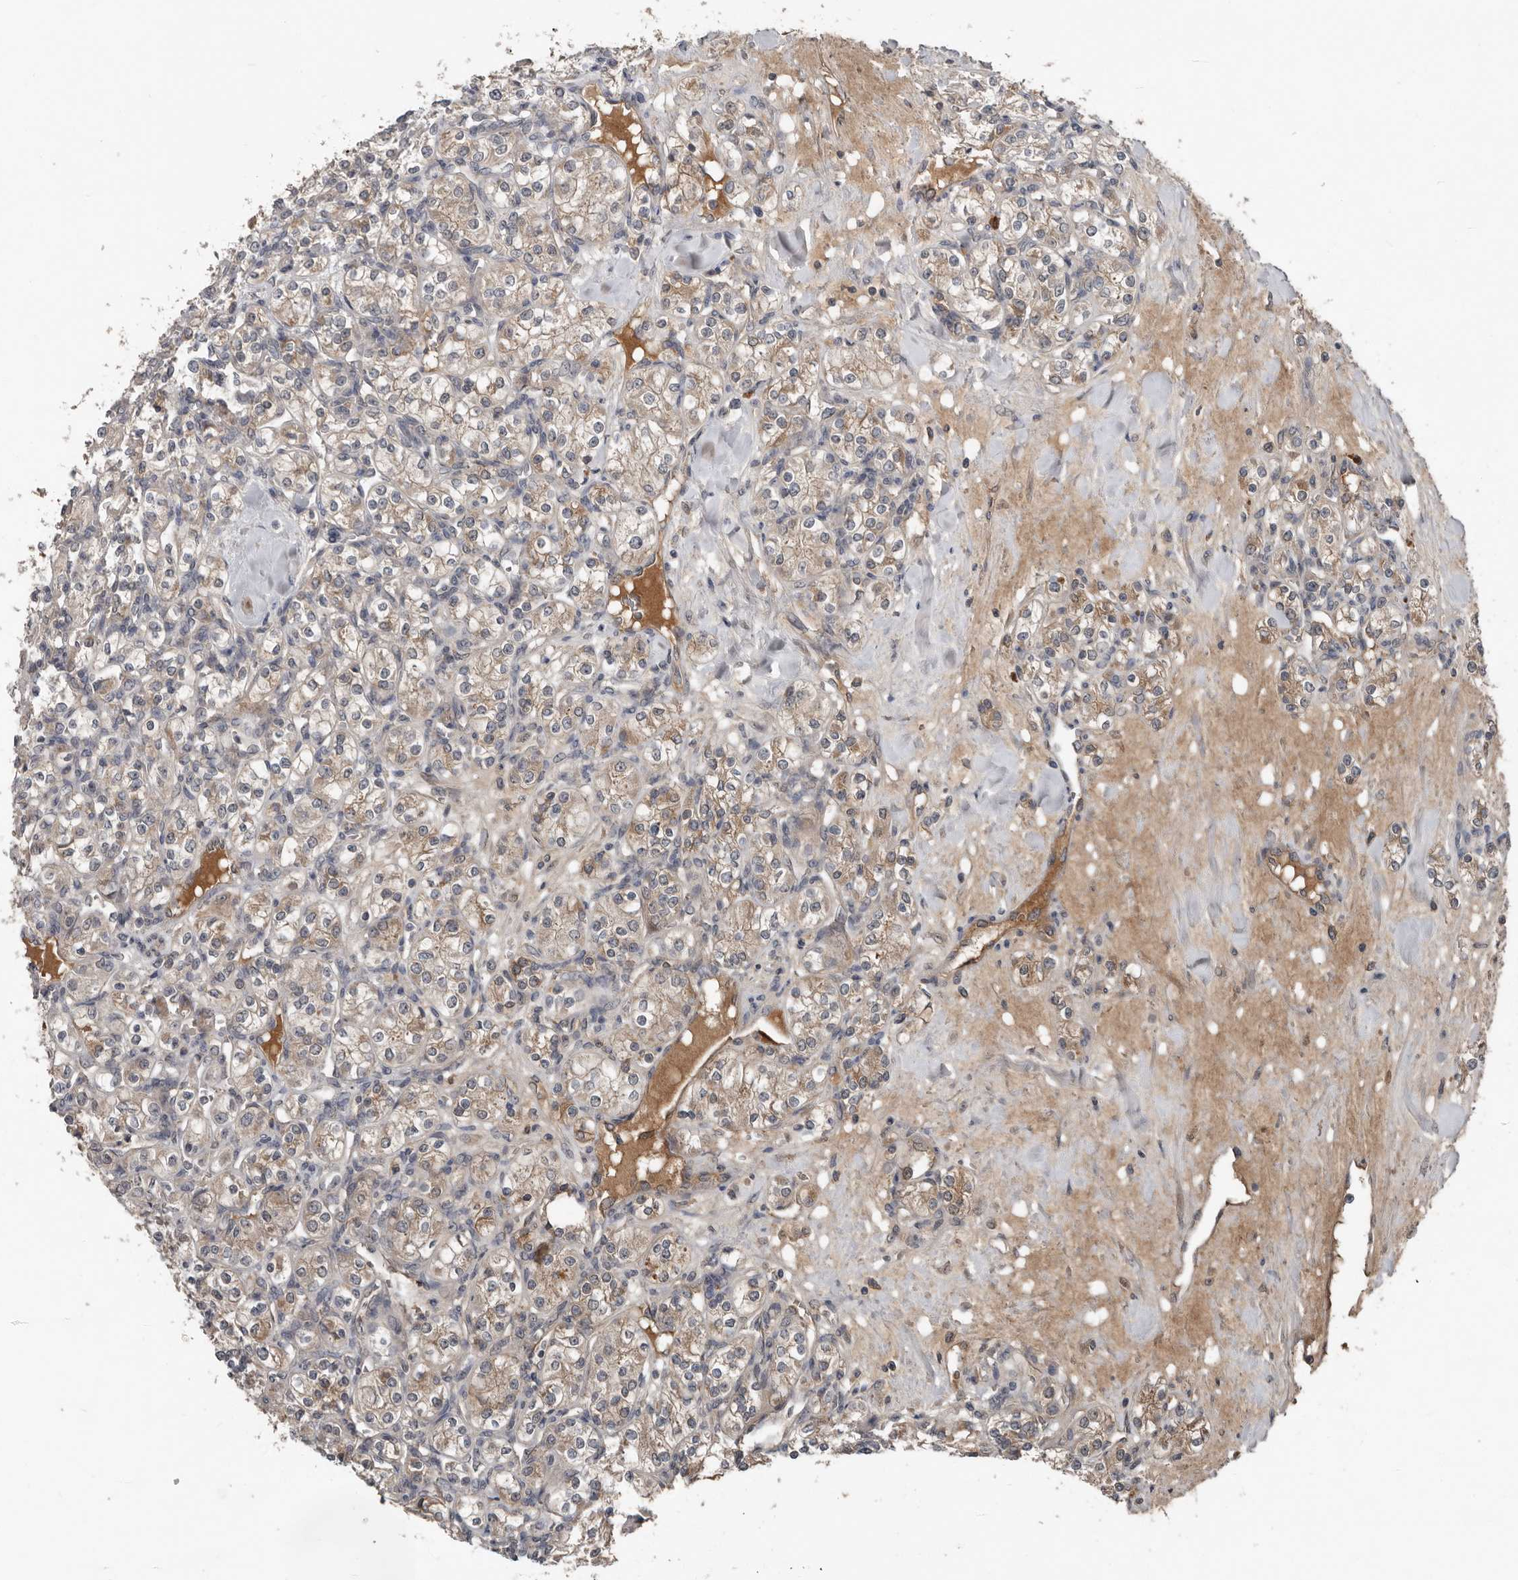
{"staining": {"intensity": "weak", "quantity": "25%-75%", "location": "cytoplasmic/membranous"}, "tissue": "renal cancer", "cell_type": "Tumor cells", "image_type": "cancer", "snomed": [{"axis": "morphology", "description": "Adenocarcinoma, NOS"}, {"axis": "topography", "description": "Kidney"}], "caption": "About 25%-75% of tumor cells in human renal adenocarcinoma show weak cytoplasmic/membranous protein staining as visualized by brown immunohistochemical staining.", "gene": "DNAJB4", "patient": {"sex": "male", "age": 77}}